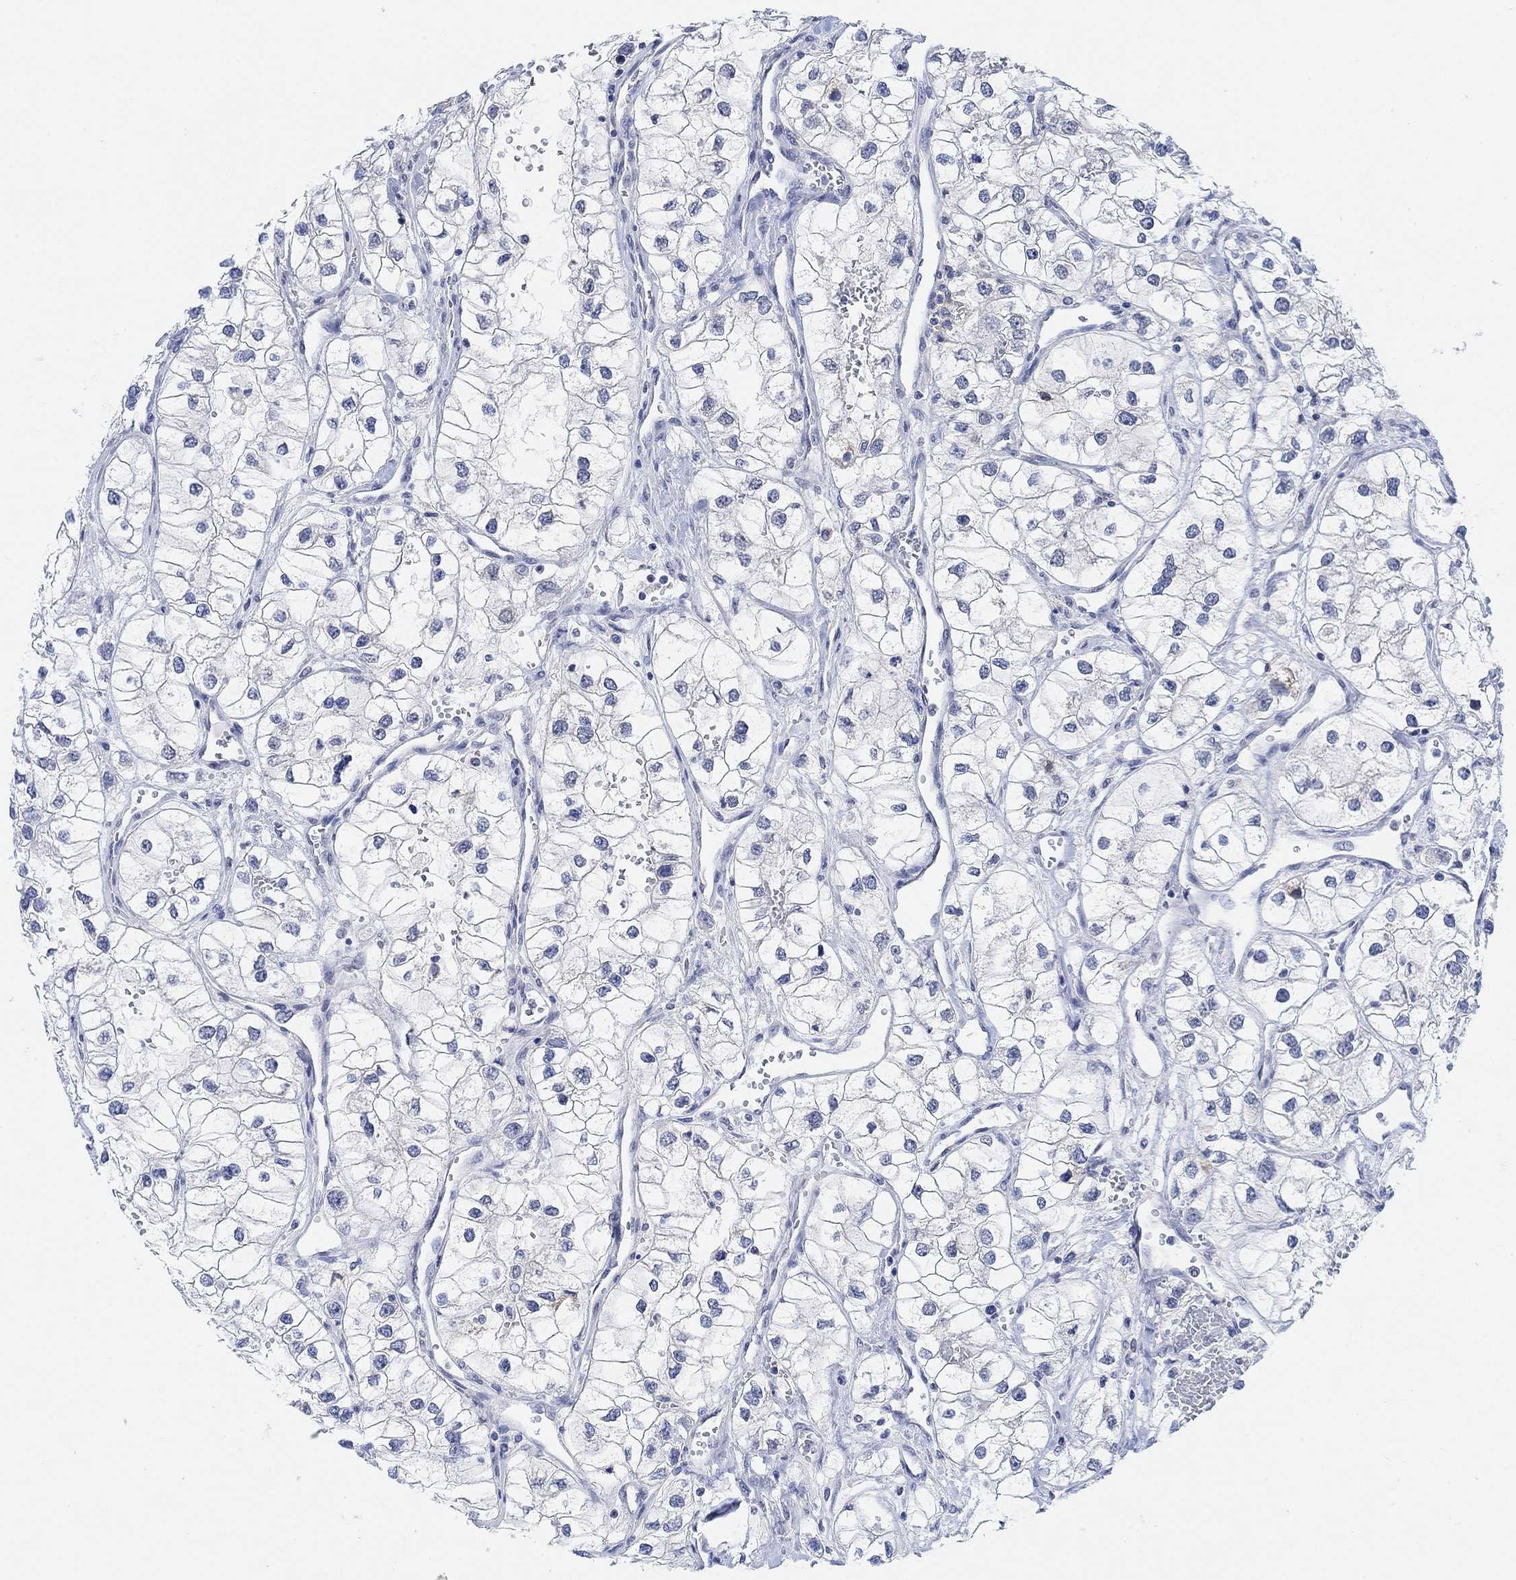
{"staining": {"intensity": "negative", "quantity": "none", "location": "none"}, "tissue": "renal cancer", "cell_type": "Tumor cells", "image_type": "cancer", "snomed": [{"axis": "morphology", "description": "Adenocarcinoma, NOS"}, {"axis": "topography", "description": "Kidney"}], "caption": "Immunohistochemical staining of human renal cancer shows no significant positivity in tumor cells. Brightfield microscopy of immunohistochemistry stained with DAB (brown) and hematoxylin (blue), captured at high magnification.", "gene": "RIMS1", "patient": {"sex": "male", "age": 59}}